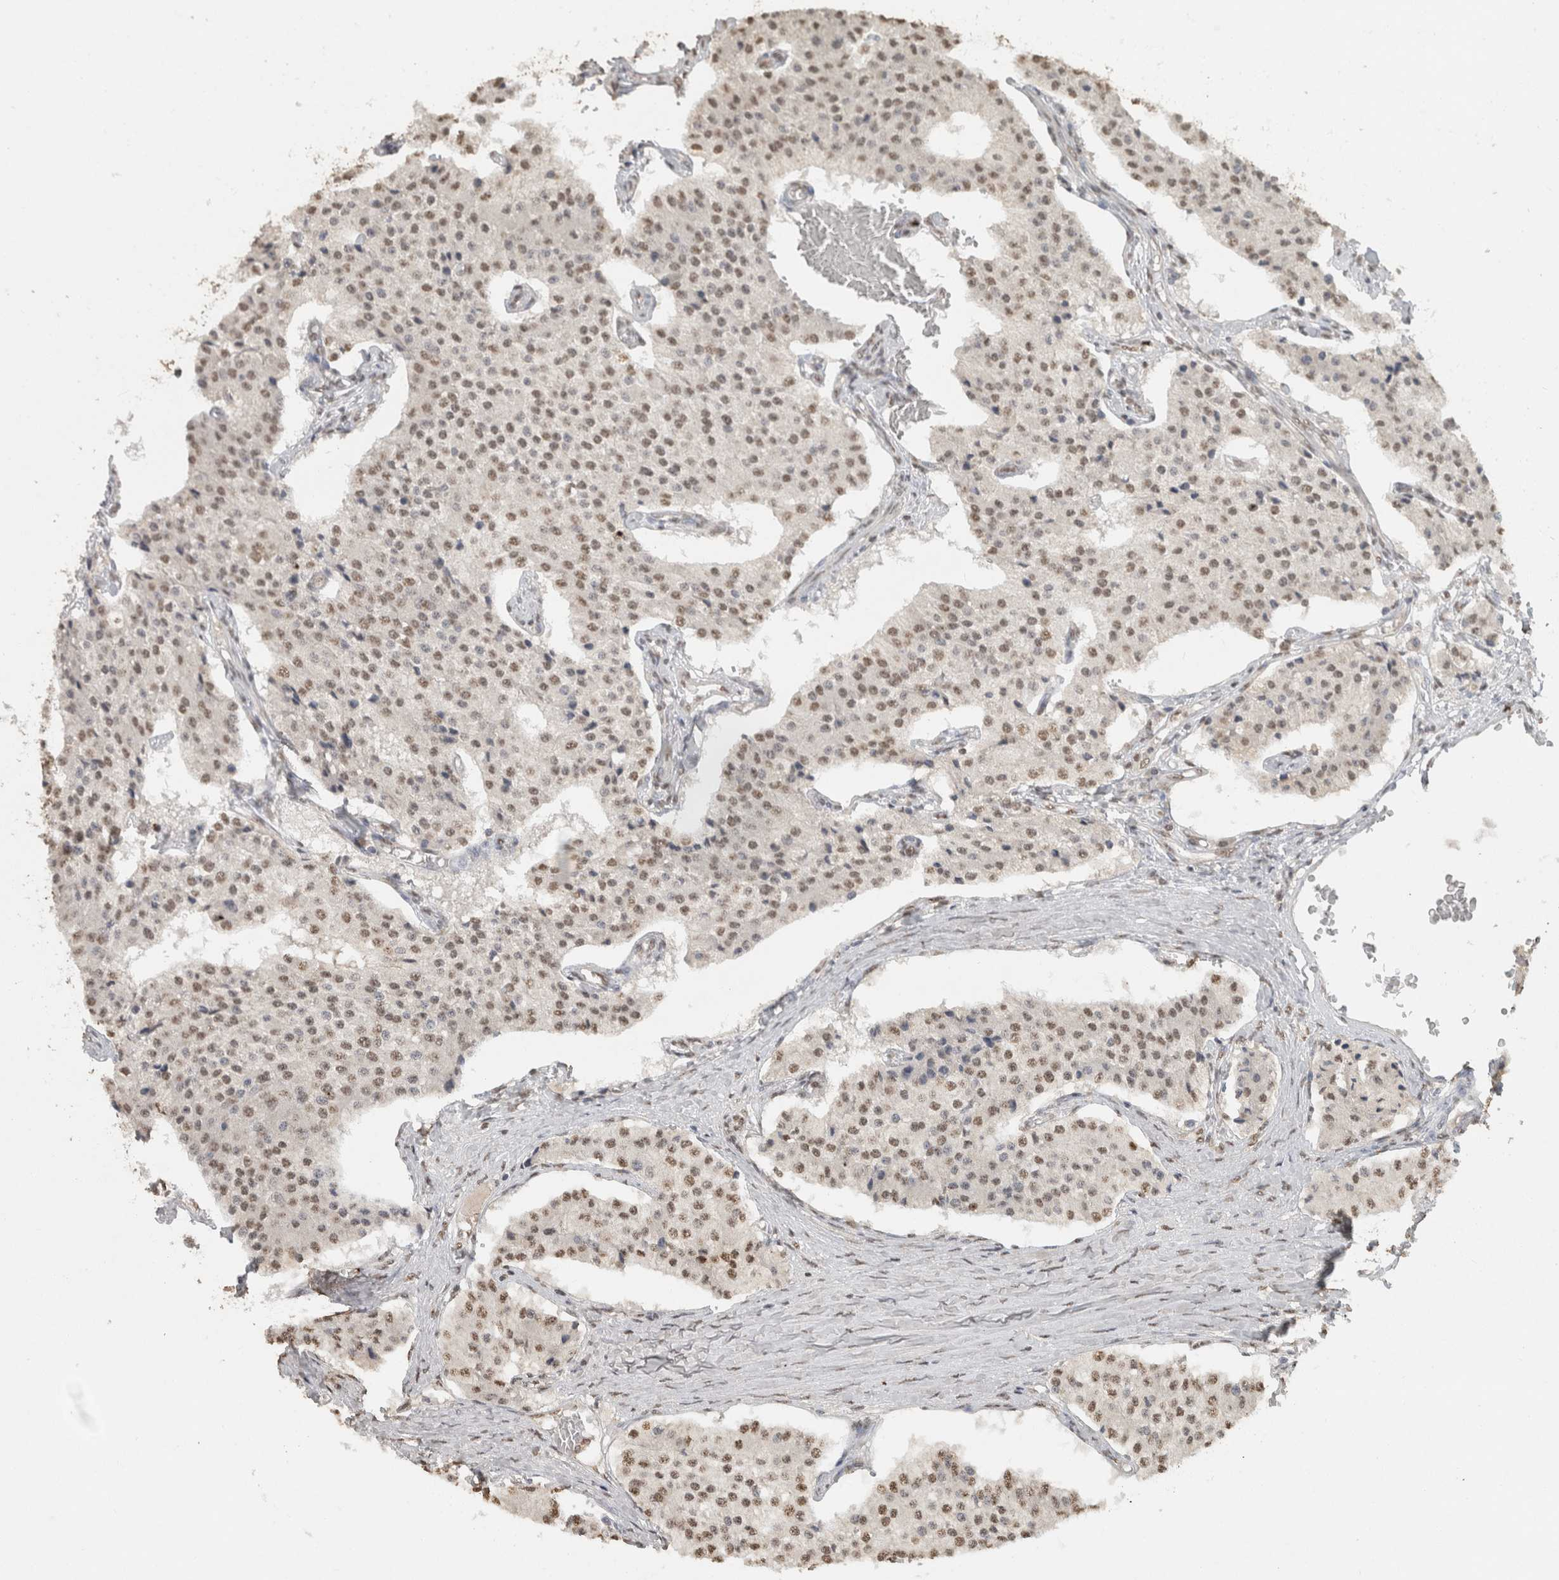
{"staining": {"intensity": "moderate", "quantity": ">75%", "location": "nuclear"}, "tissue": "carcinoid", "cell_type": "Tumor cells", "image_type": "cancer", "snomed": [{"axis": "morphology", "description": "Carcinoid, malignant, NOS"}, {"axis": "topography", "description": "Colon"}], "caption": "Malignant carcinoid stained with immunohistochemistry reveals moderate nuclear positivity in approximately >75% of tumor cells.", "gene": "HAND2", "patient": {"sex": "female", "age": 52}}